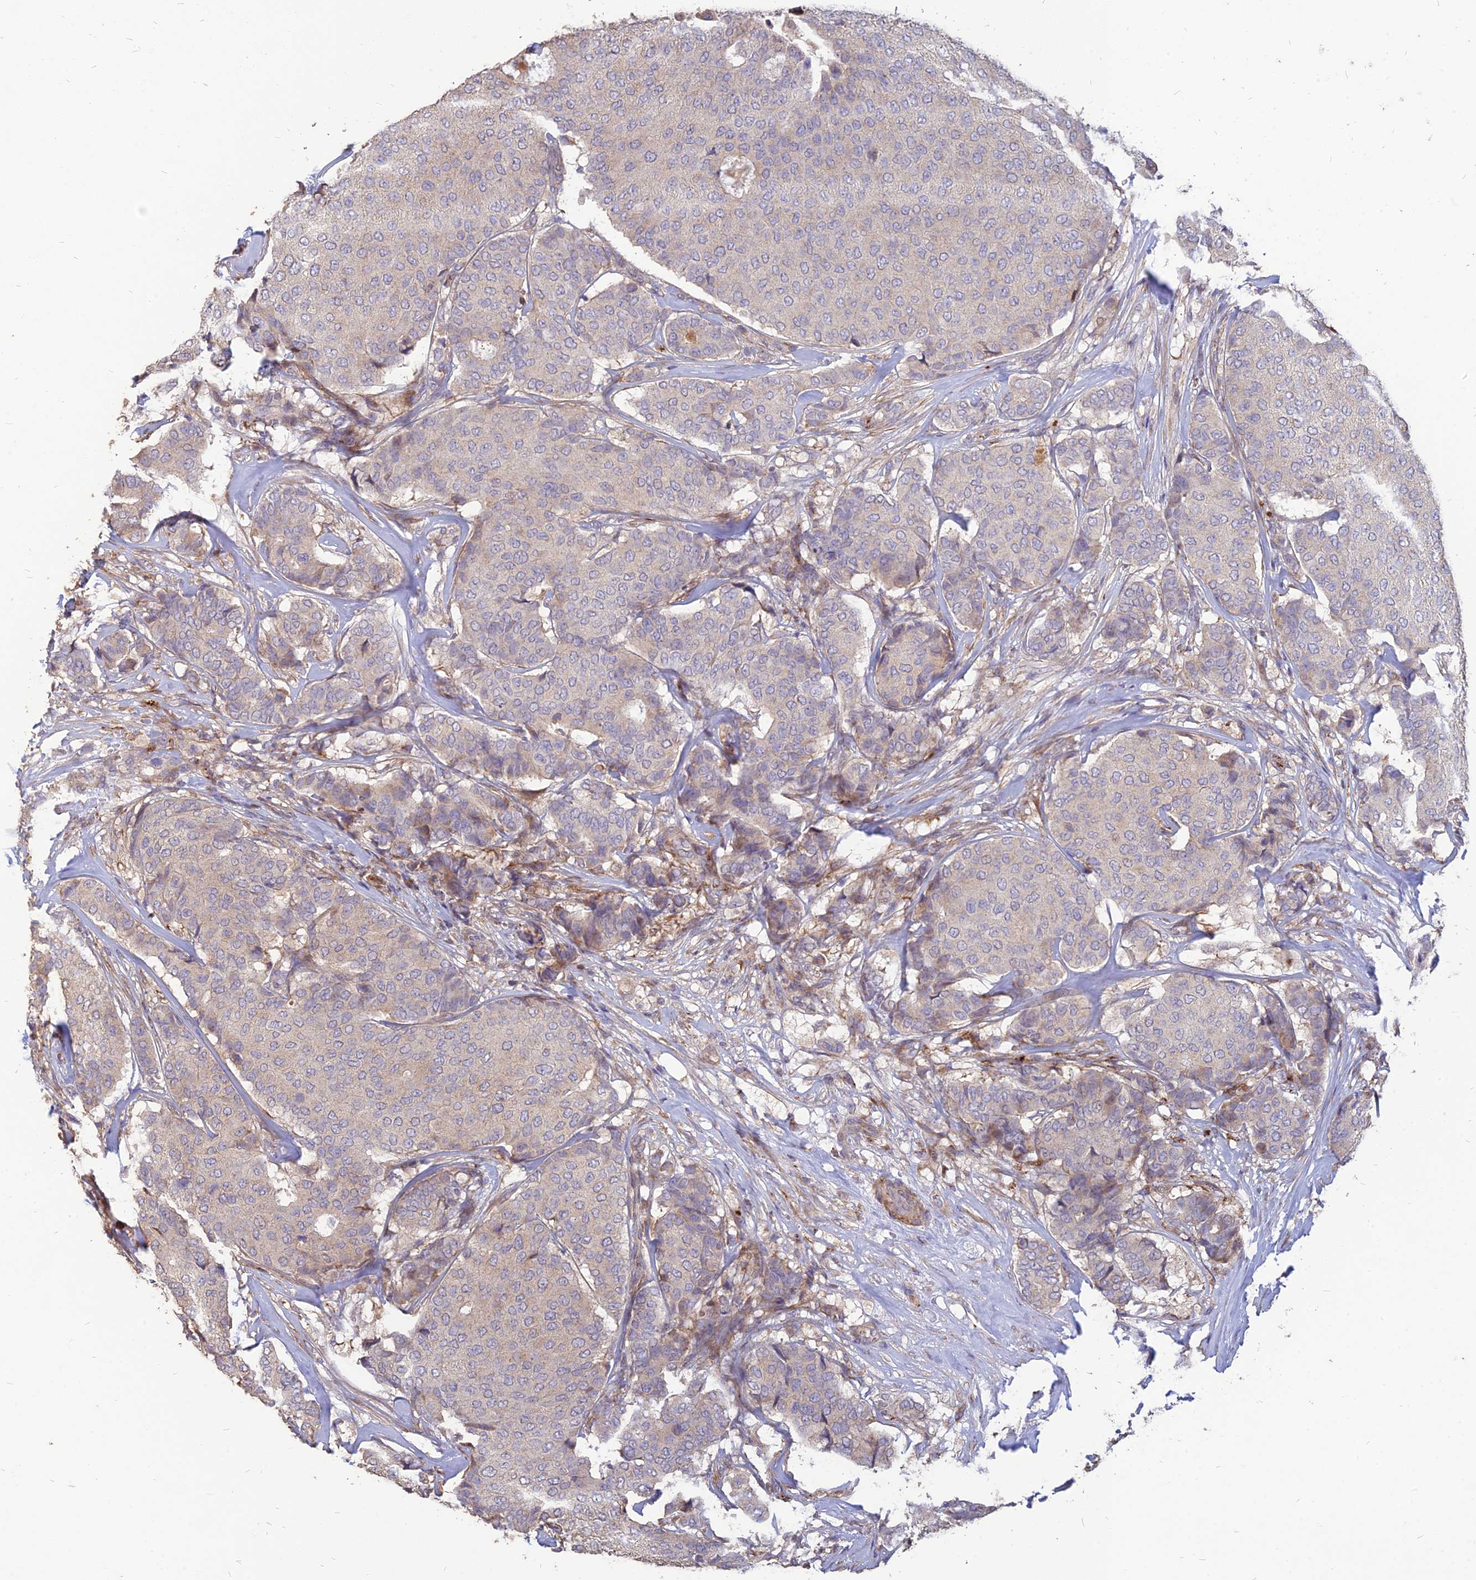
{"staining": {"intensity": "negative", "quantity": "none", "location": "none"}, "tissue": "breast cancer", "cell_type": "Tumor cells", "image_type": "cancer", "snomed": [{"axis": "morphology", "description": "Duct carcinoma"}, {"axis": "topography", "description": "Breast"}], "caption": "This is an IHC histopathology image of human breast invasive ductal carcinoma. There is no positivity in tumor cells.", "gene": "ST3GAL6", "patient": {"sex": "female", "age": 75}}